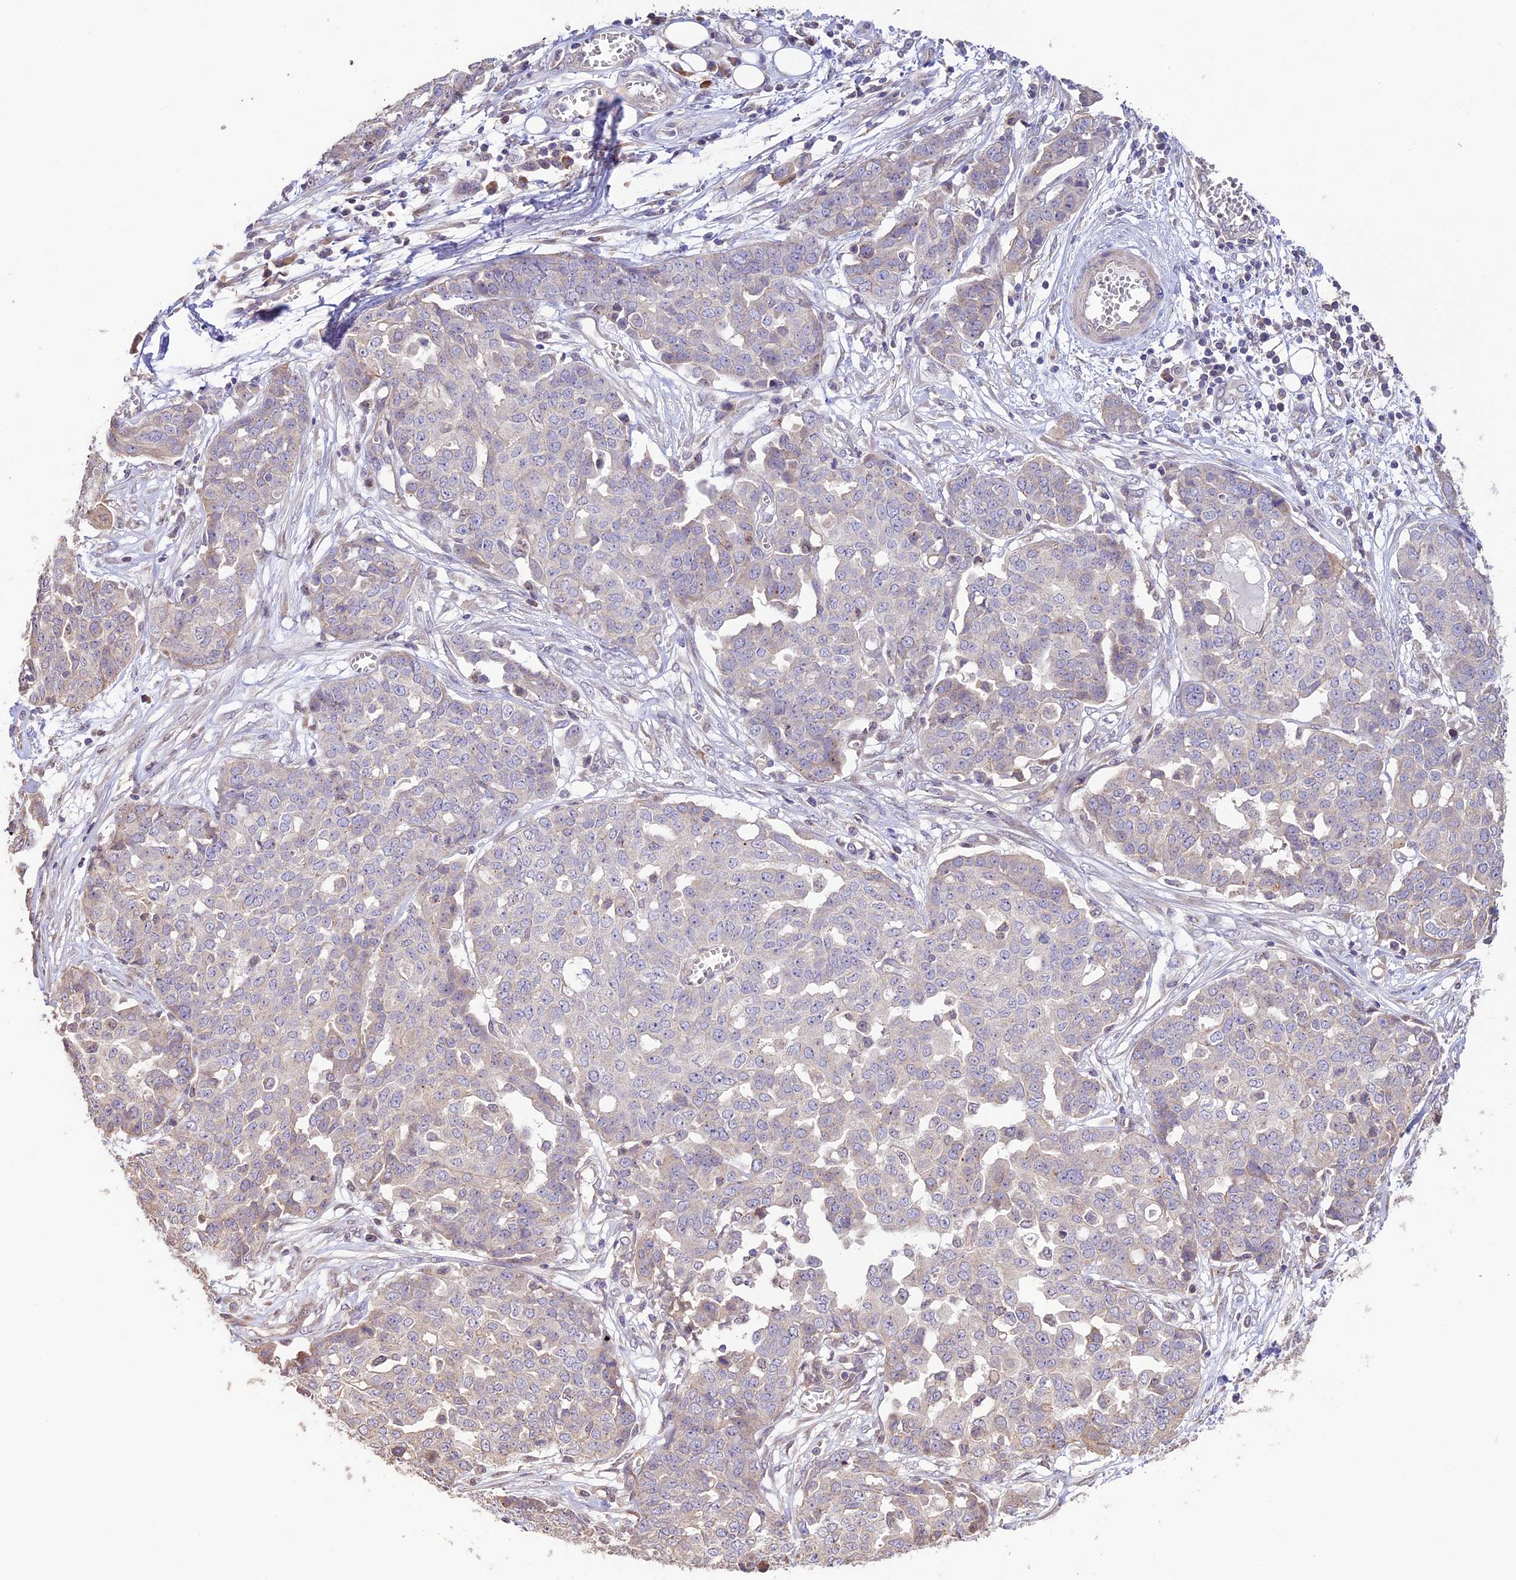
{"staining": {"intensity": "weak", "quantity": "<25%", "location": "cytoplasmic/membranous"}, "tissue": "ovarian cancer", "cell_type": "Tumor cells", "image_type": "cancer", "snomed": [{"axis": "morphology", "description": "Cystadenocarcinoma, serous, NOS"}, {"axis": "topography", "description": "Soft tissue"}, {"axis": "topography", "description": "Ovary"}], "caption": "This is an immunohistochemistry (IHC) image of human ovarian cancer (serous cystadenocarcinoma). There is no staining in tumor cells.", "gene": "BCAS4", "patient": {"sex": "female", "age": 57}}